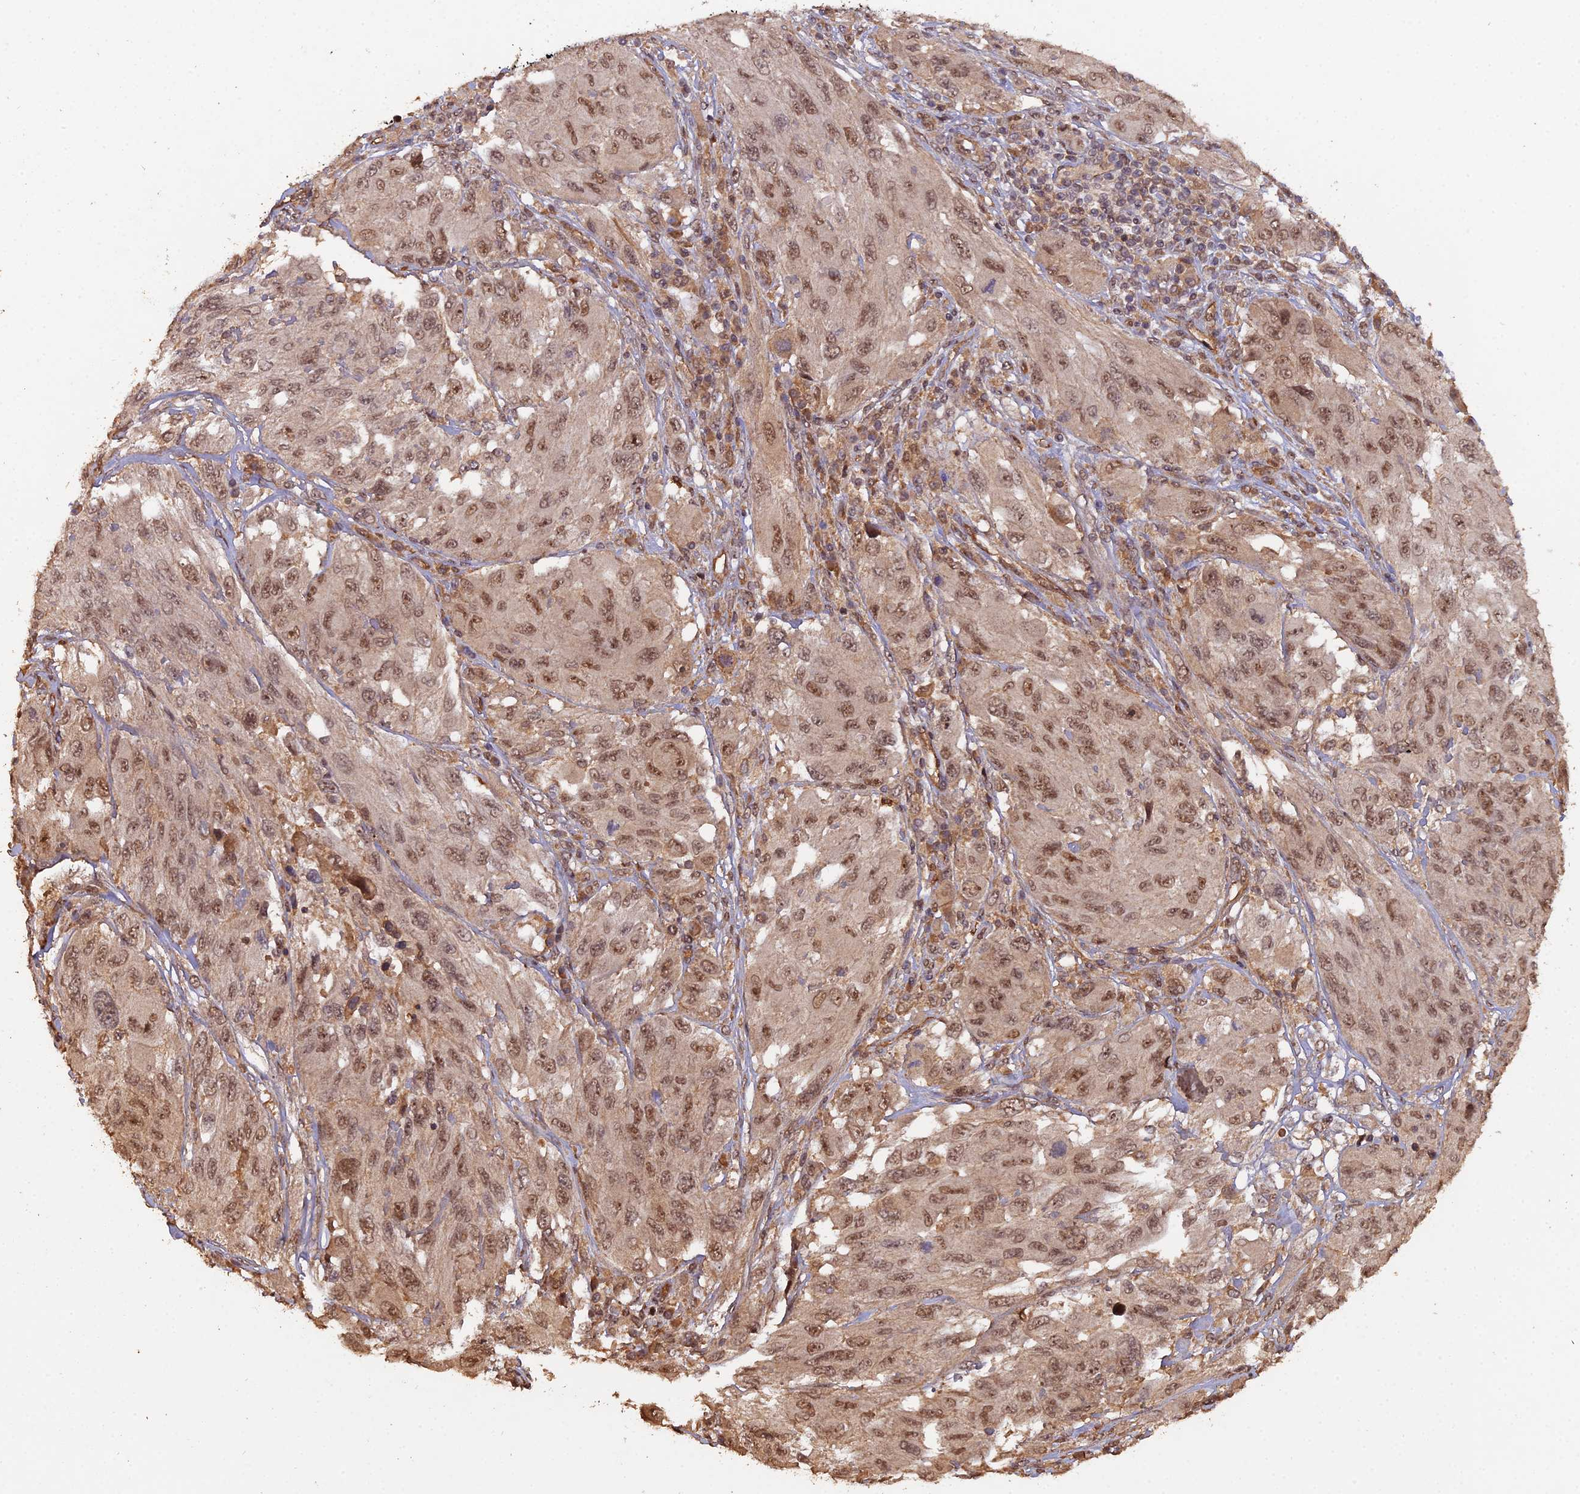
{"staining": {"intensity": "moderate", "quantity": ">75%", "location": "nuclear"}, "tissue": "melanoma", "cell_type": "Tumor cells", "image_type": "cancer", "snomed": [{"axis": "morphology", "description": "Malignant melanoma, NOS"}, {"axis": "topography", "description": "Skin"}], "caption": "Immunohistochemistry (IHC) micrograph of neoplastic tissue: human melanoma stained using immunohistochemistry (IHC) shows medium levels of moderate protein expression localized specifically in the nuclear of tumor cells, appearing as a nuclear brown color.", "gene": "RALGAPA2", "patient": {"sex": "female", "age": 91}}